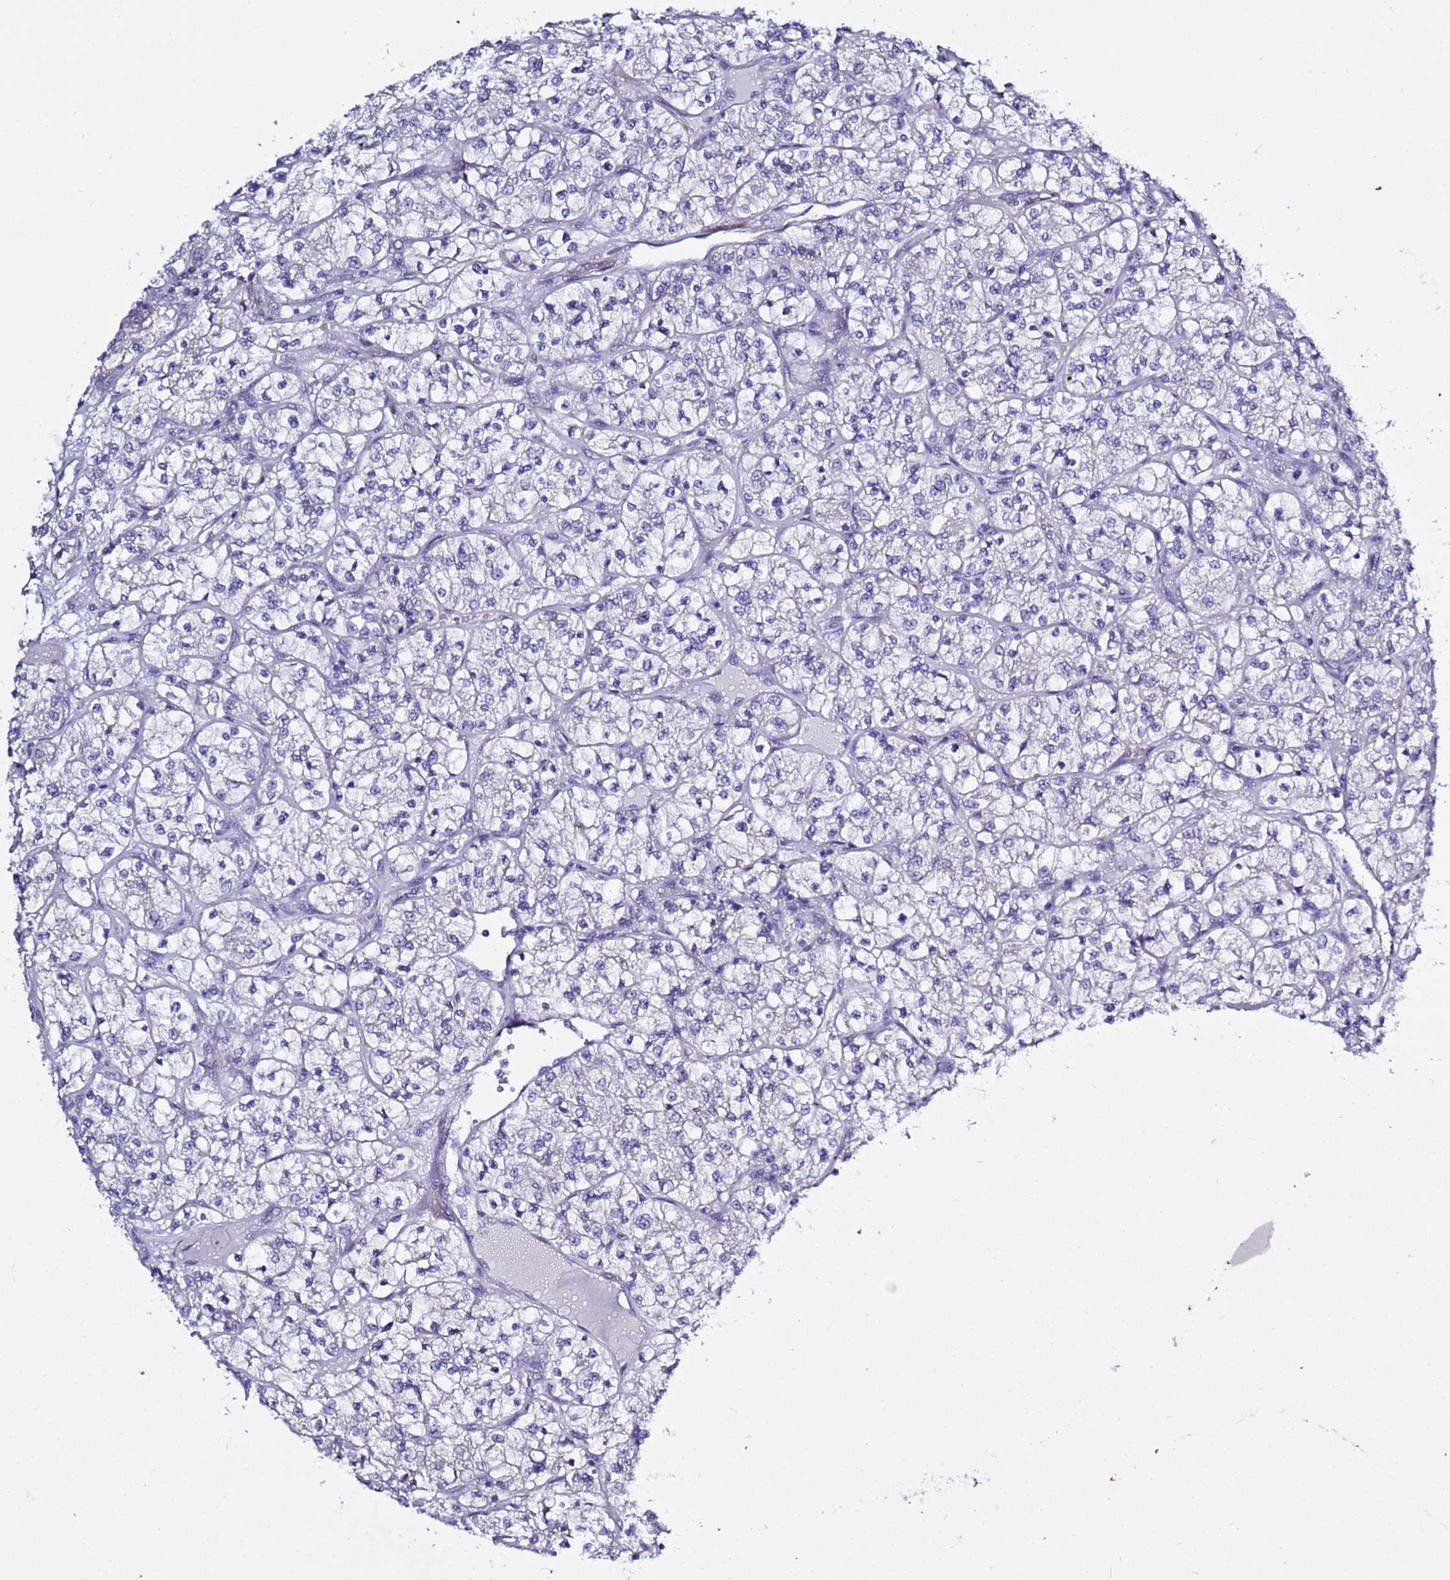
{"staining": {"intensity": "negative", "quantity": "none", "location": "none"}, "tissue": "renal cancer", "cell_type": "Tumor cells", "image_type": "cancer", "snomed": [{"axis": "morphology", "description": "Adenocarcinoma, NOS"}, {"axis": "topography", "description": "Kidney"}], "caption": "High magnification brightfield microscopy of adenocarcinoma (renal) stained with DAB (brown) and counterstained with hematoxylin (blue): tumor cells show no significant staining. (Brightfield microscopy of DAB (3,3'-diaminobenzidine) IHC at high magnification).", "gene": "ABHD17B", "patient": {"sex": "female", "age": 64}}